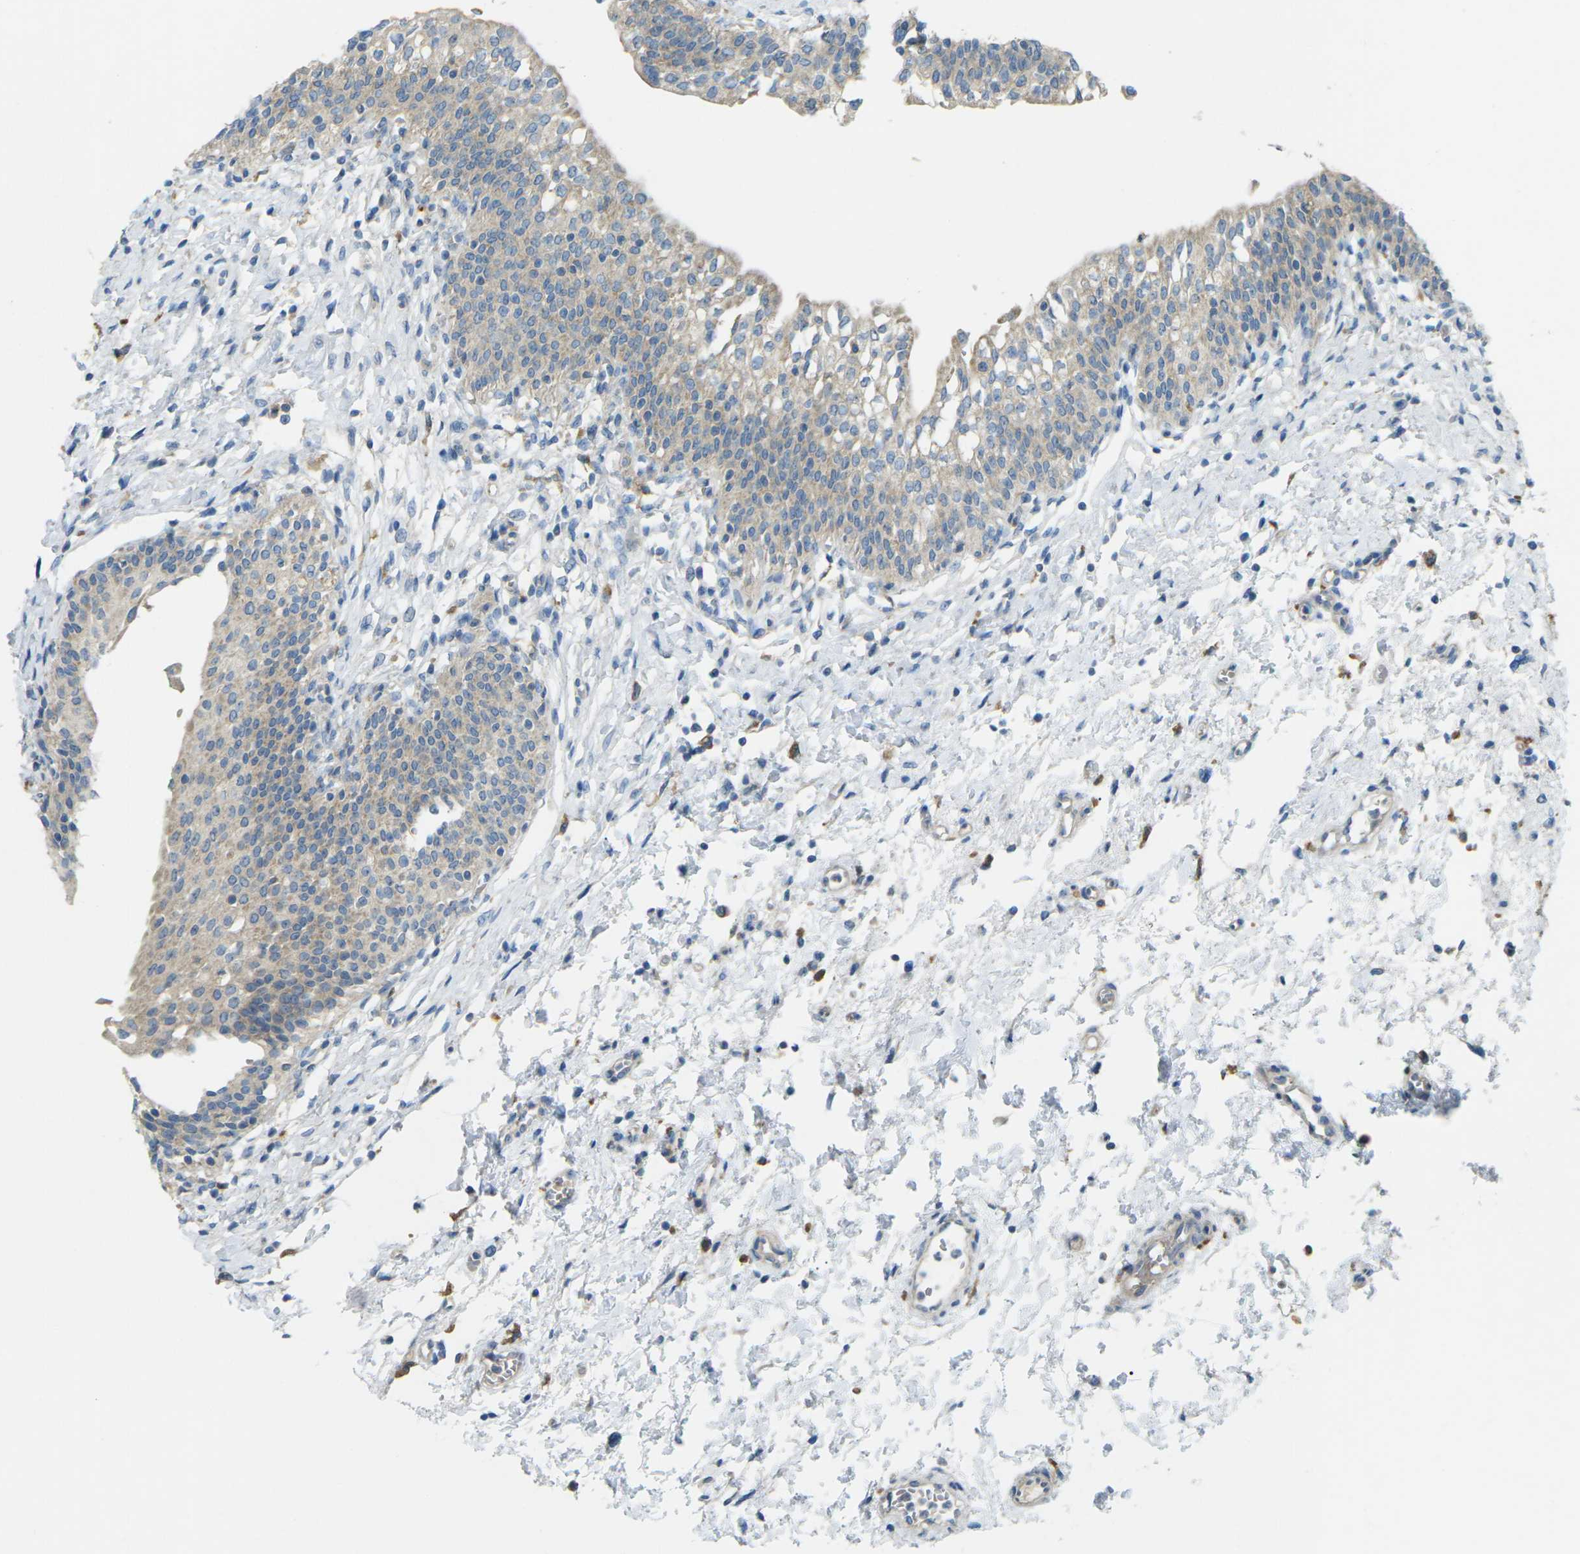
{"staining": {"intensity": "weak", "quantity": ">75%", "location": "cytoplasmic/membranous"}, "tissue": "urinary bladder", "cell_type": "Urothelial cells", "image_type": "normal", "snomed": [{"axis": "morphology", "description": "Normal tissue, NOS"}, {"axis": "topography", "description": "Urinary bladder"}], "caption": "Urinary bladder stained with immunohistochemistry exhibits weak cytoplasmic/membranous expression in approximately >75% of urothelial cells.", "gene": "MYLK4", "patient": {"sex": "male", "age": 55}}